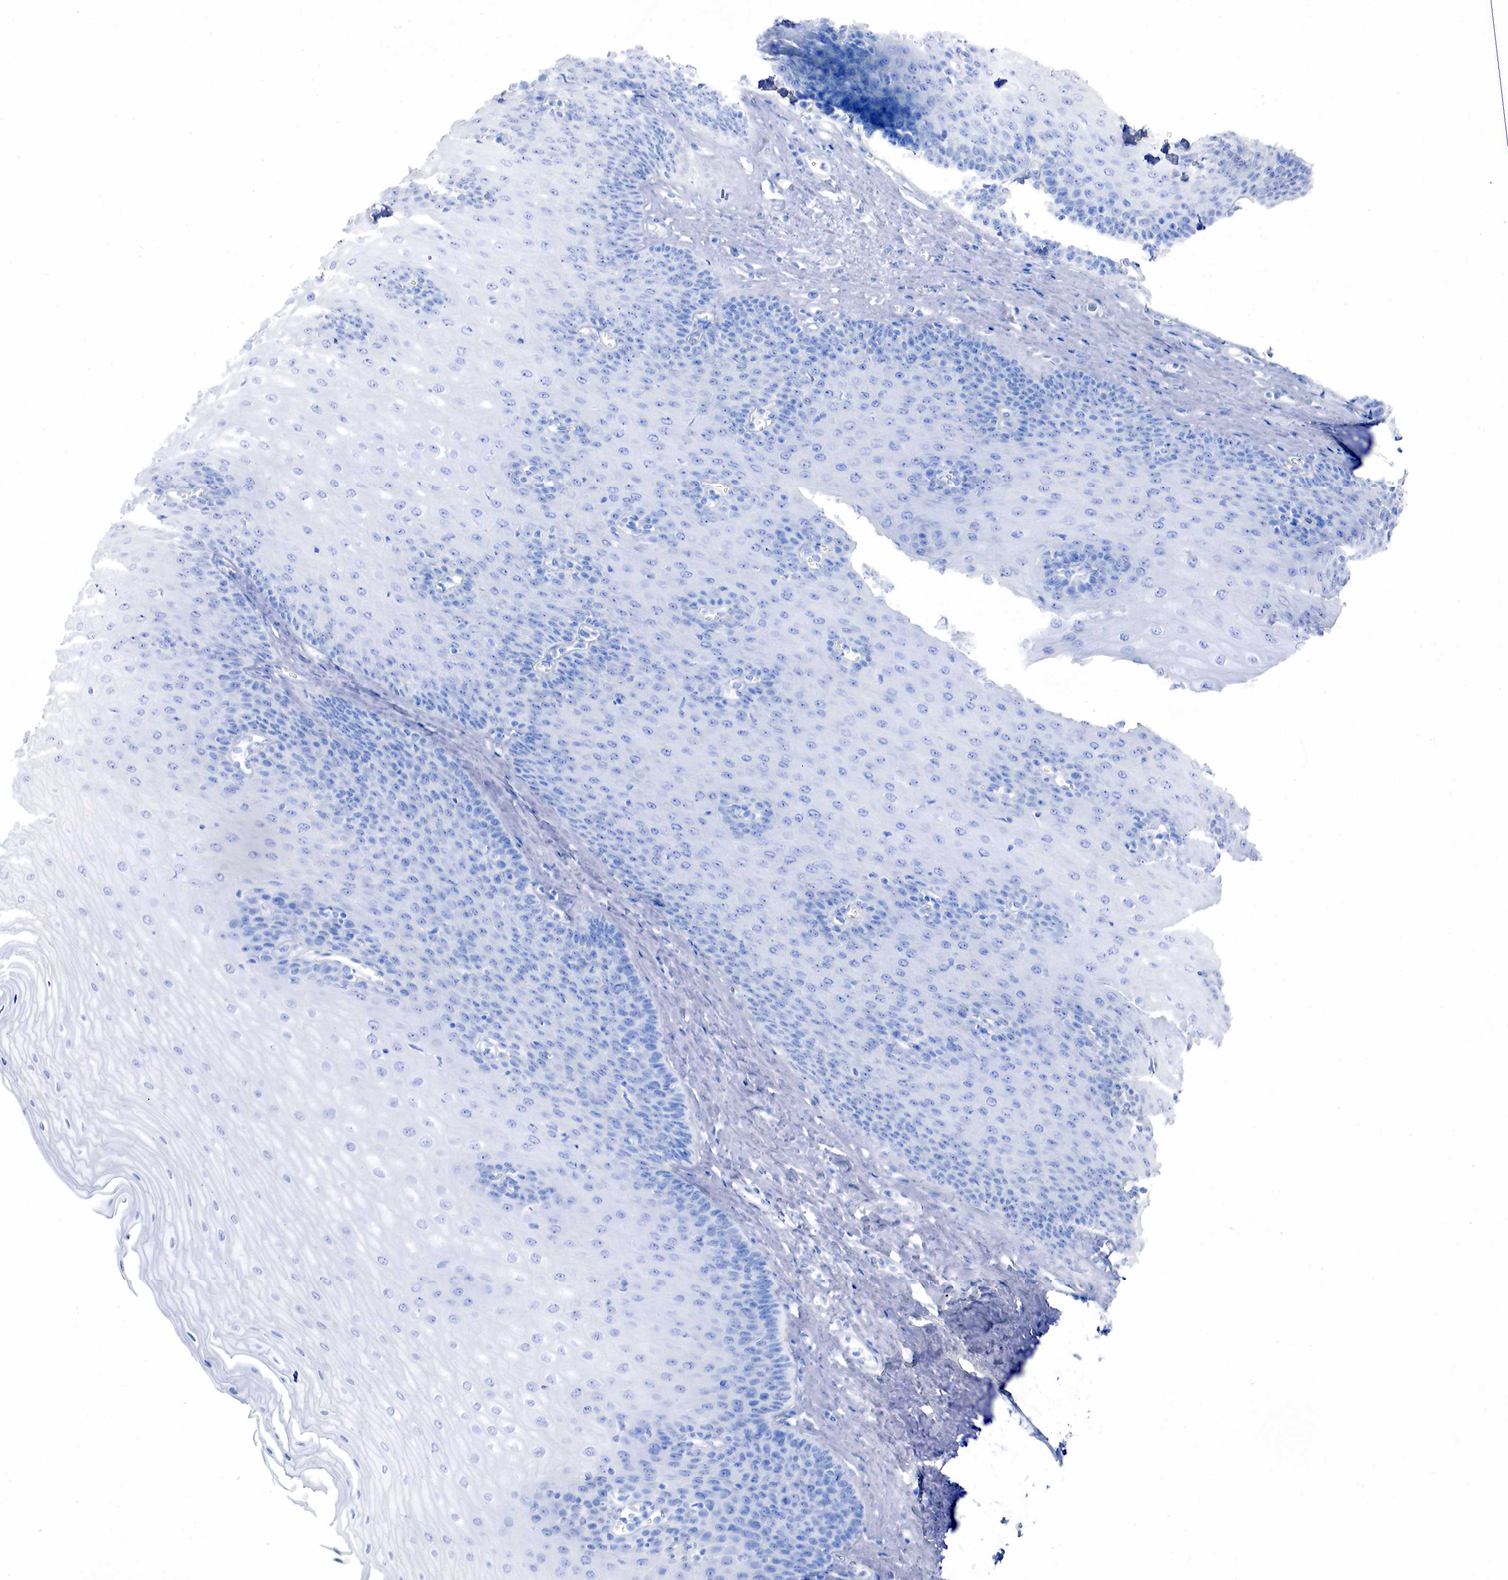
{"staining": {"intensity": "negative", "quantity": "none", "location": "none"}, "tissue": "esophagus", "cell_type": "Squamous epithelial cells", "image_type": "normal", "snomed": [{"axis": "morphology", "description": "Normal tissue, NOS"}, {"axis": "topography", "description": "Esophagus"}], "caption": "A micrograph of human esophagus is negative for staining in squamous epithelial cells. (DAB (3,3'-diaminobenzidine) IHC, high magnification).", "gene": "ESR1", "patient": {"sex": "male", "age": 65}}